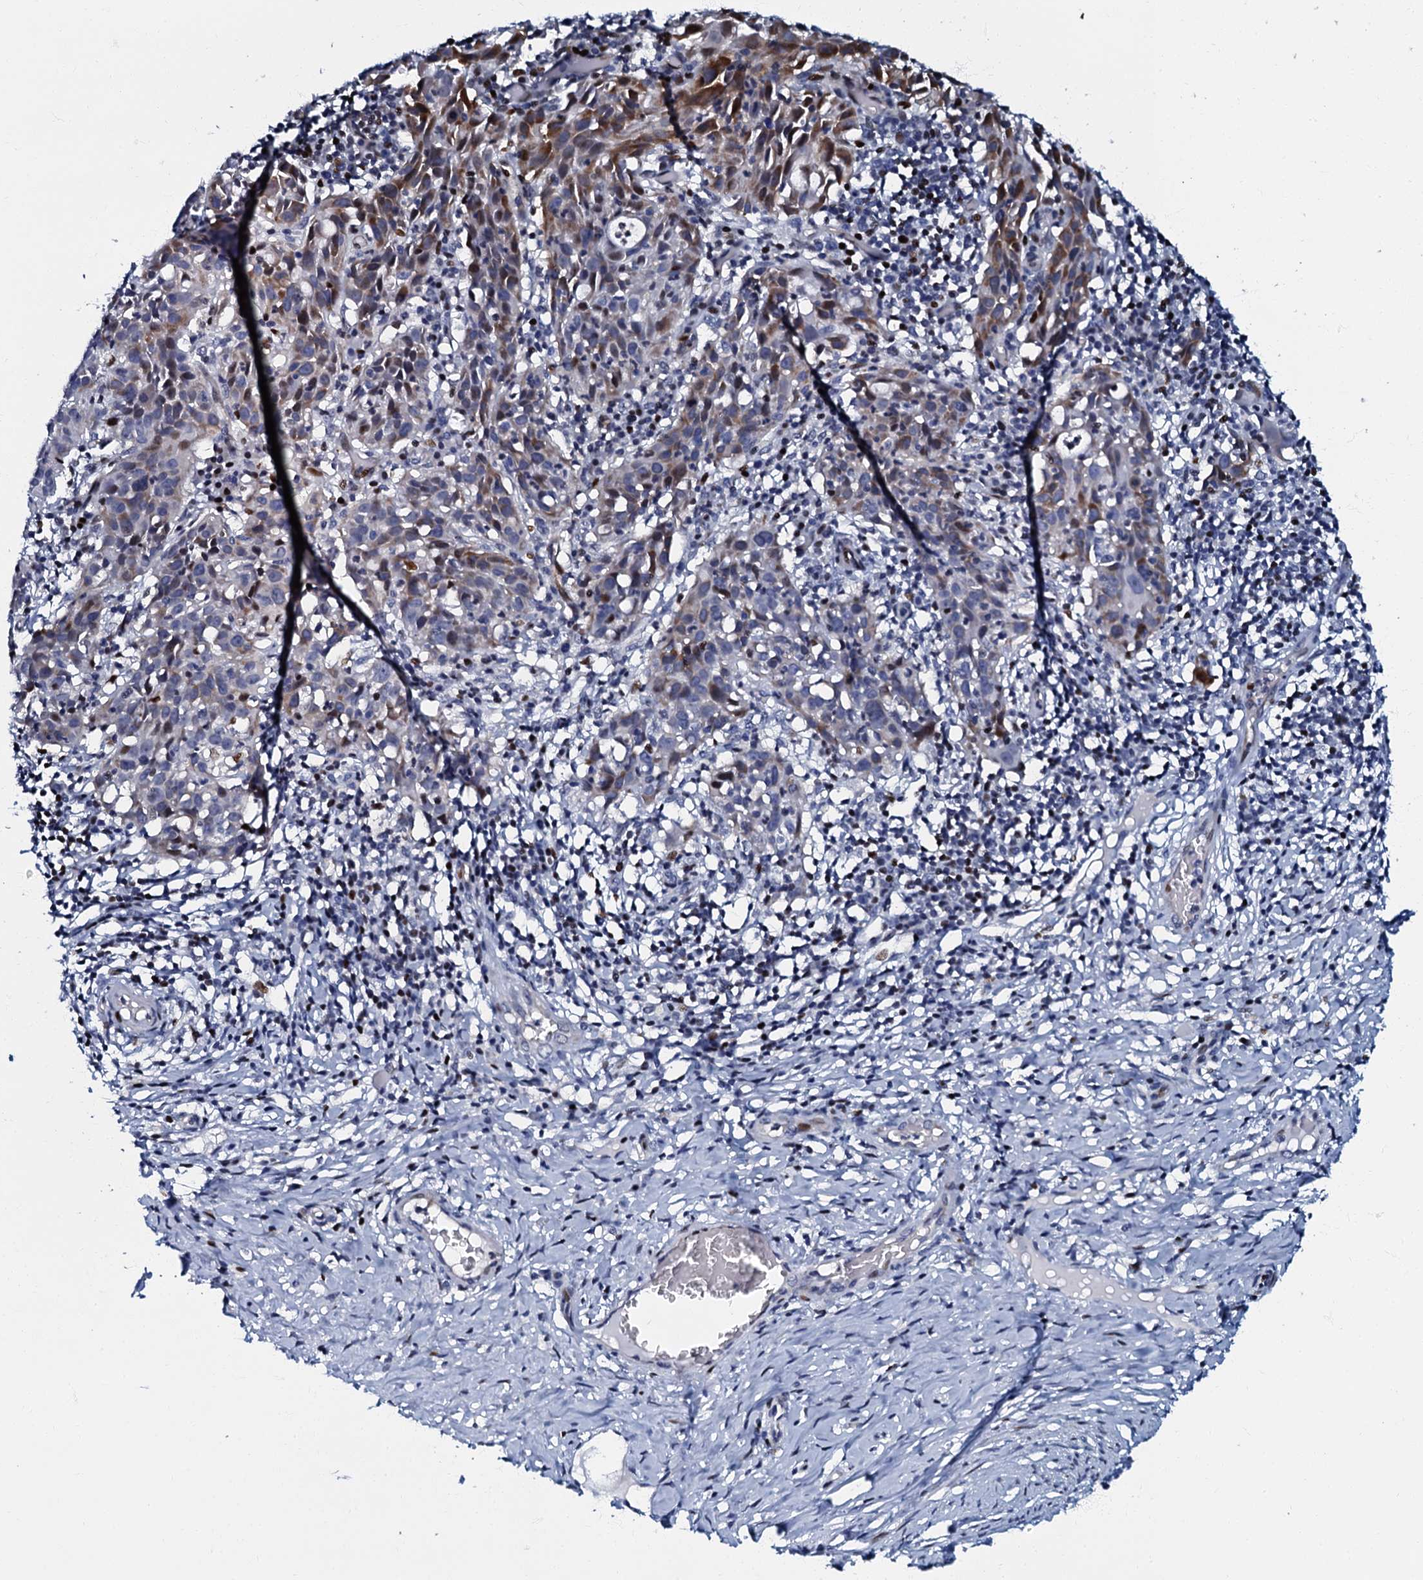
{"staining": {"intensity": "moderate", "quantity": "<25%", "location": "cytoplasmic/membranous"}, "tissue": "cervical cancer", "cell_type": "Tumor cells", "image_type": "cancer", "snomed": [{"axis": "morphology", "description": "Squamous cell carcinoma, NOS"}, {"axis": "topography", "description": "Cervix"}], "caption": "Human cervical squamous cell carcinoma stained with a protein marker exhibits moderate staining in tumor cells.", "gene": "MFSD5", "patient": {"sex": "female", "age": 50}}